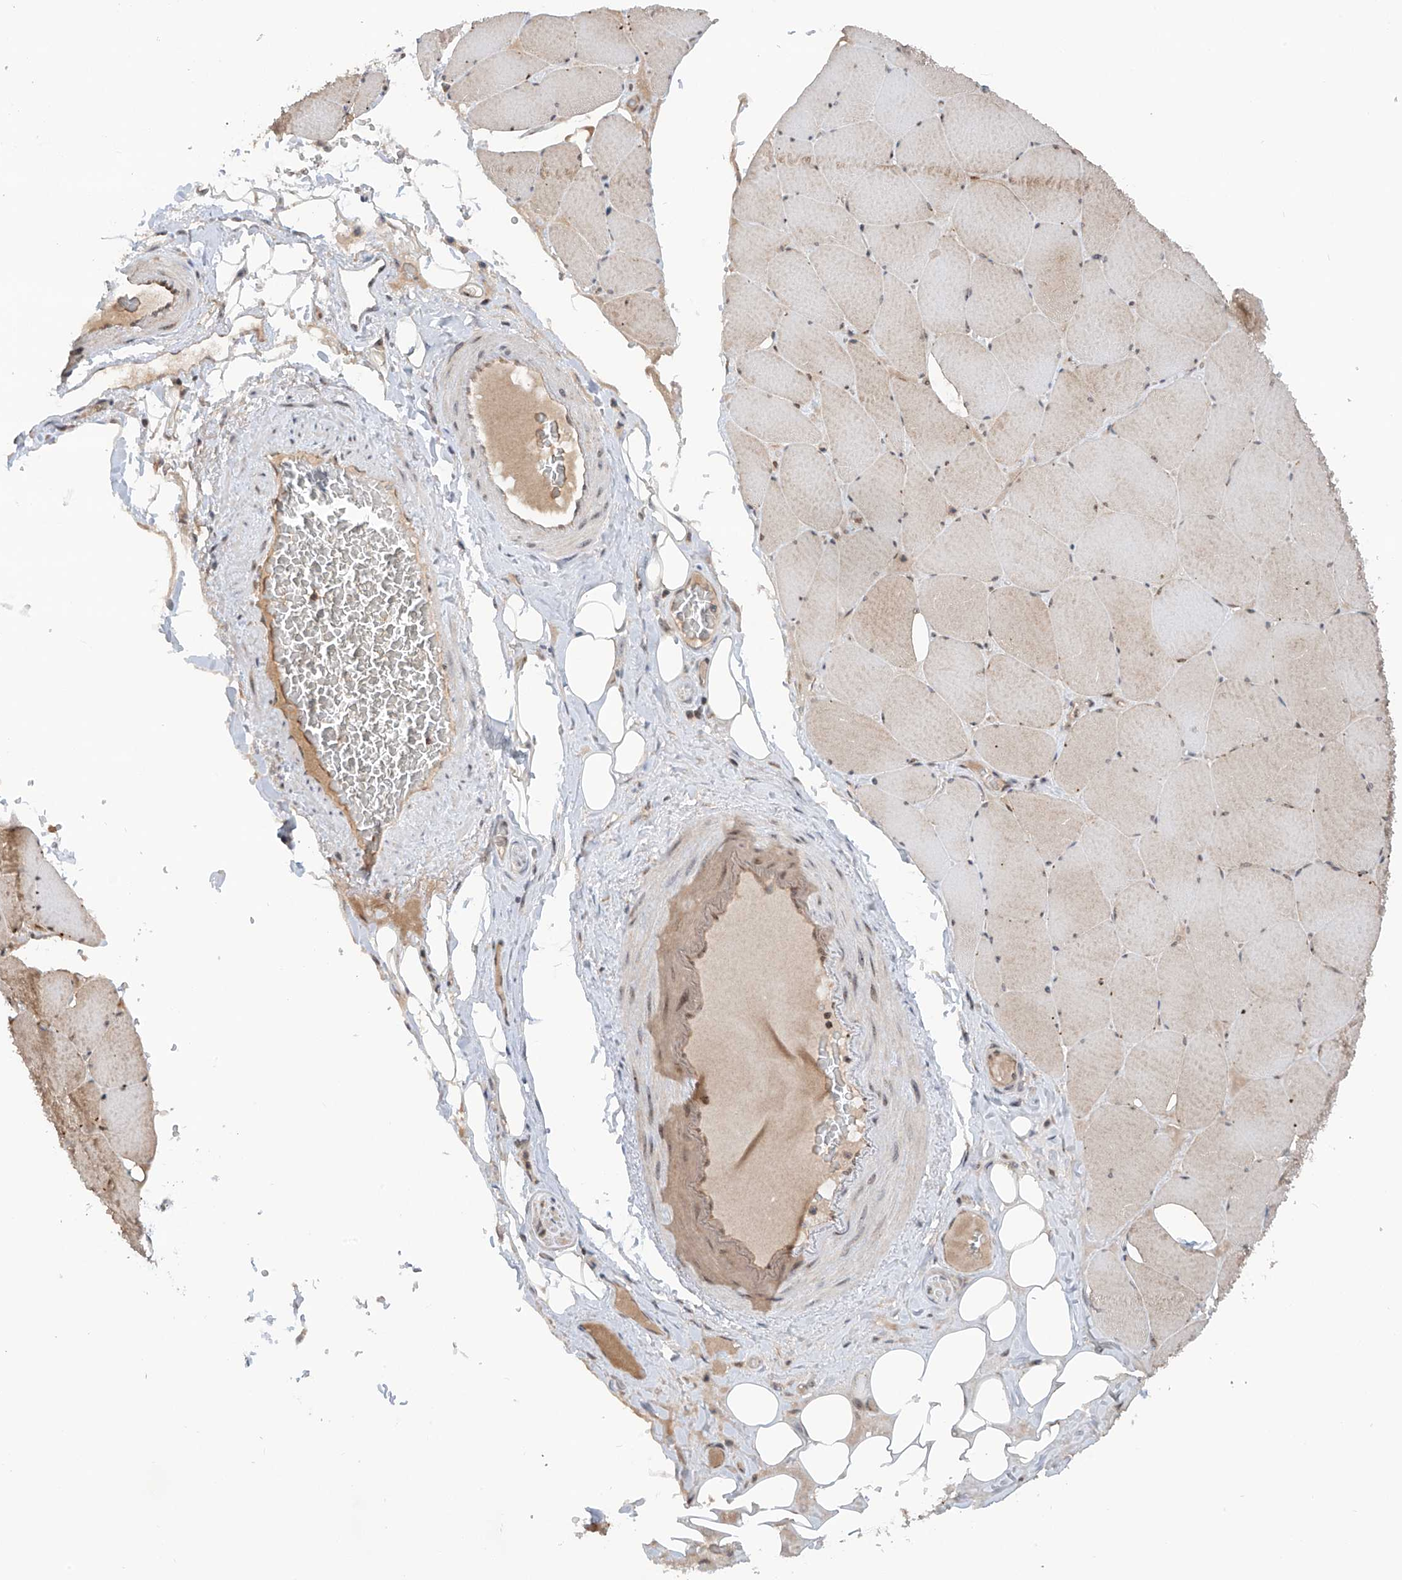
{"staining": {"intensity": "moderate", "quantity": "25%-75%", "location": "cytoplasmic/membranous"}, "tissue": "skeletal muscle", "cell_type": "Myocytes", "image_type": "normal", "snomed": [{"axis": "morphology", "description": "Normal tissue, NOS"}, {"axis": "topography", "description": "Skeletal muscle"}, {"axis": "topography", "description": "Head-Neck"}], "caption": "Moderate cytoplasmic/membranous positivity is present in approximately 25%-75% of myocytes in normal skeletal muscle. Nuclei are stained in blue.", "gene": "C1orf131", "patient": {"sex": "male", "age": 66}}